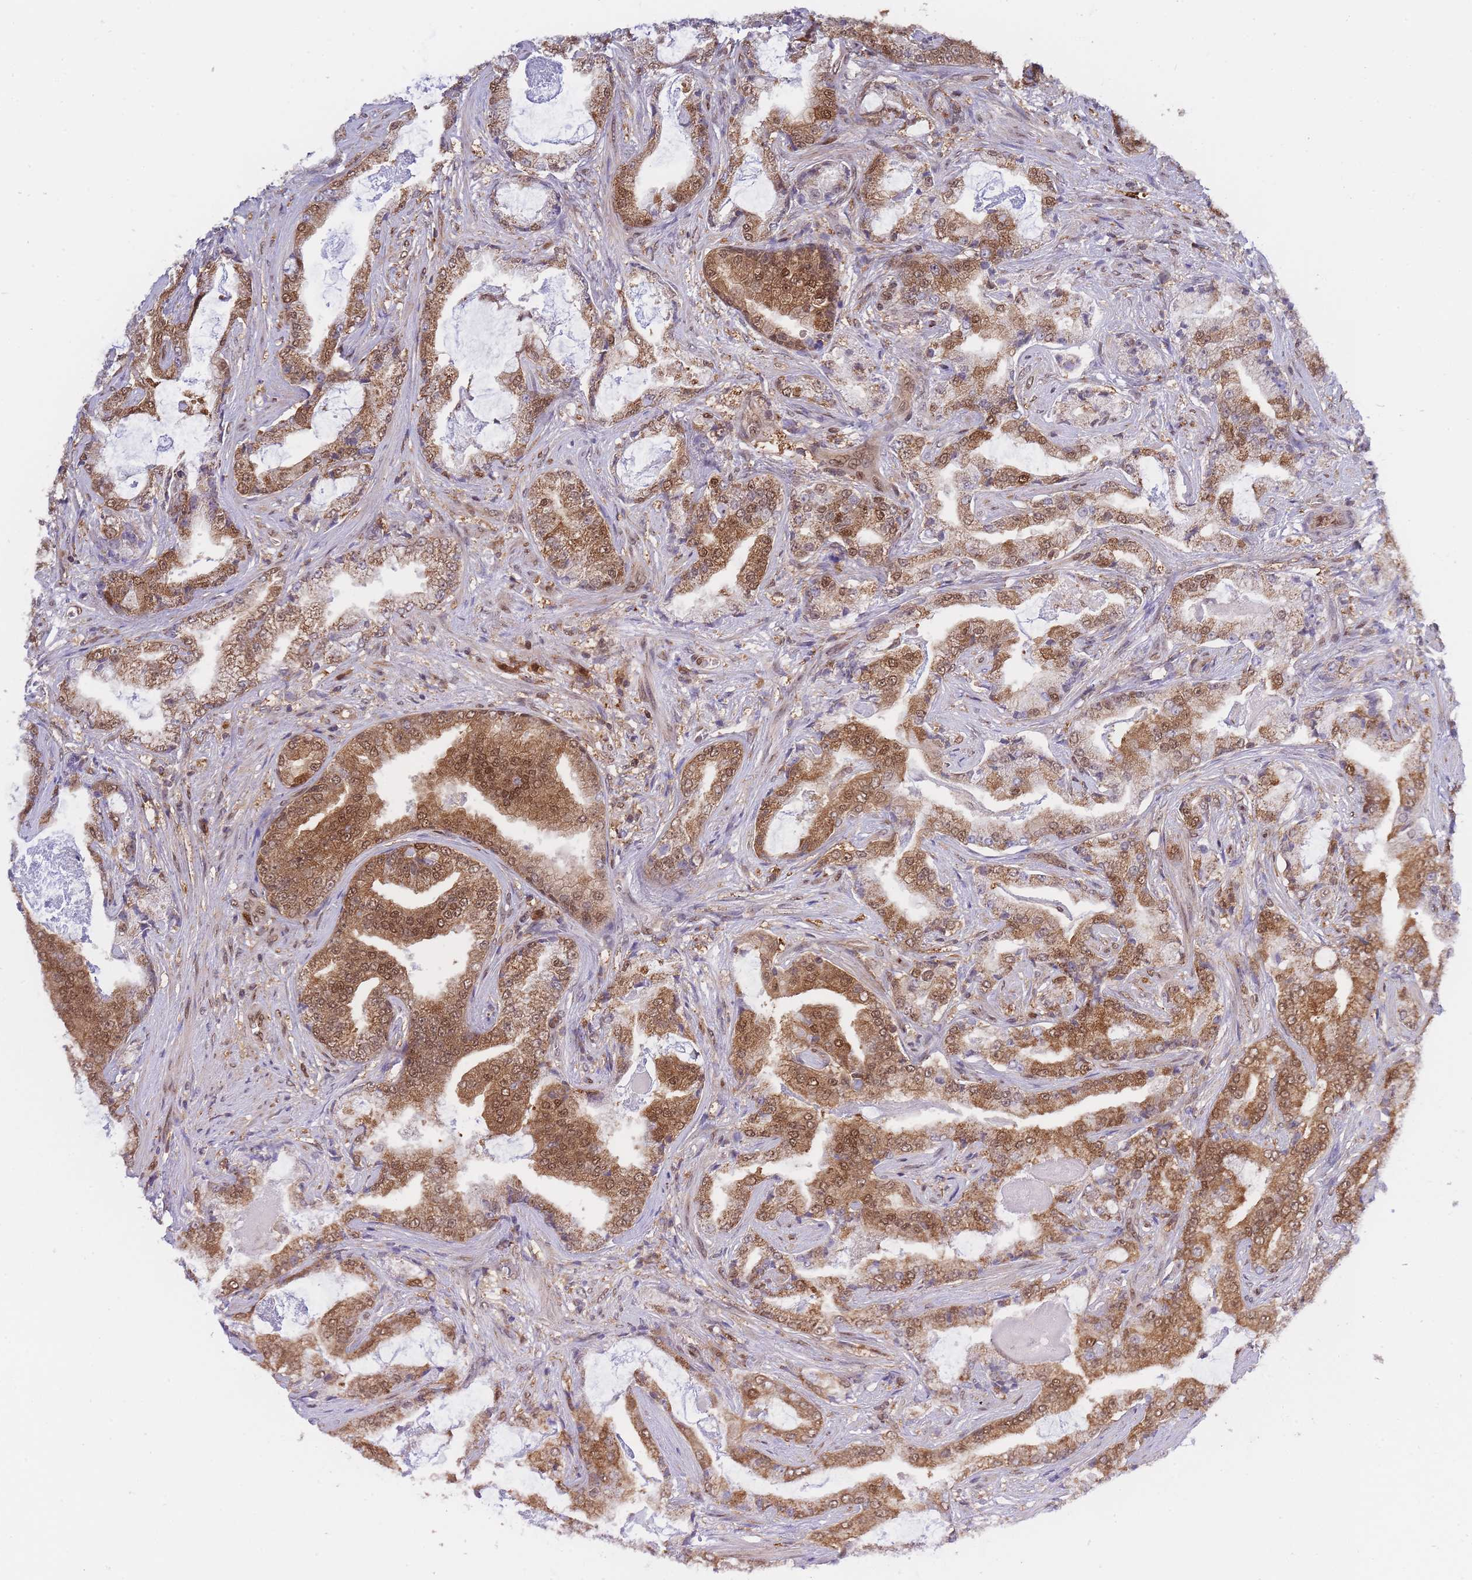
{"staining": {"intensity": "moderate", "quantity": ">75%", "location": "cytoplasmic/membranous,nuclear"}, "tissue": "prostate cancer", "cell_type": "Tumor cells", "image_type": "cancer", "snomed": [{"axis": "morphology", "description": "Adenocarcinoma, High grade"}, {"axis": "topography", "description": "Prostate"}], "caption": "Prostate cancer stained with a brown dye shows moderate cytoplasmic/membranous and nuclear positive positivity in about >75% of tumor cells.", "gene": "NSFL1C", "patient": {"sex": "male", "age": 68}}